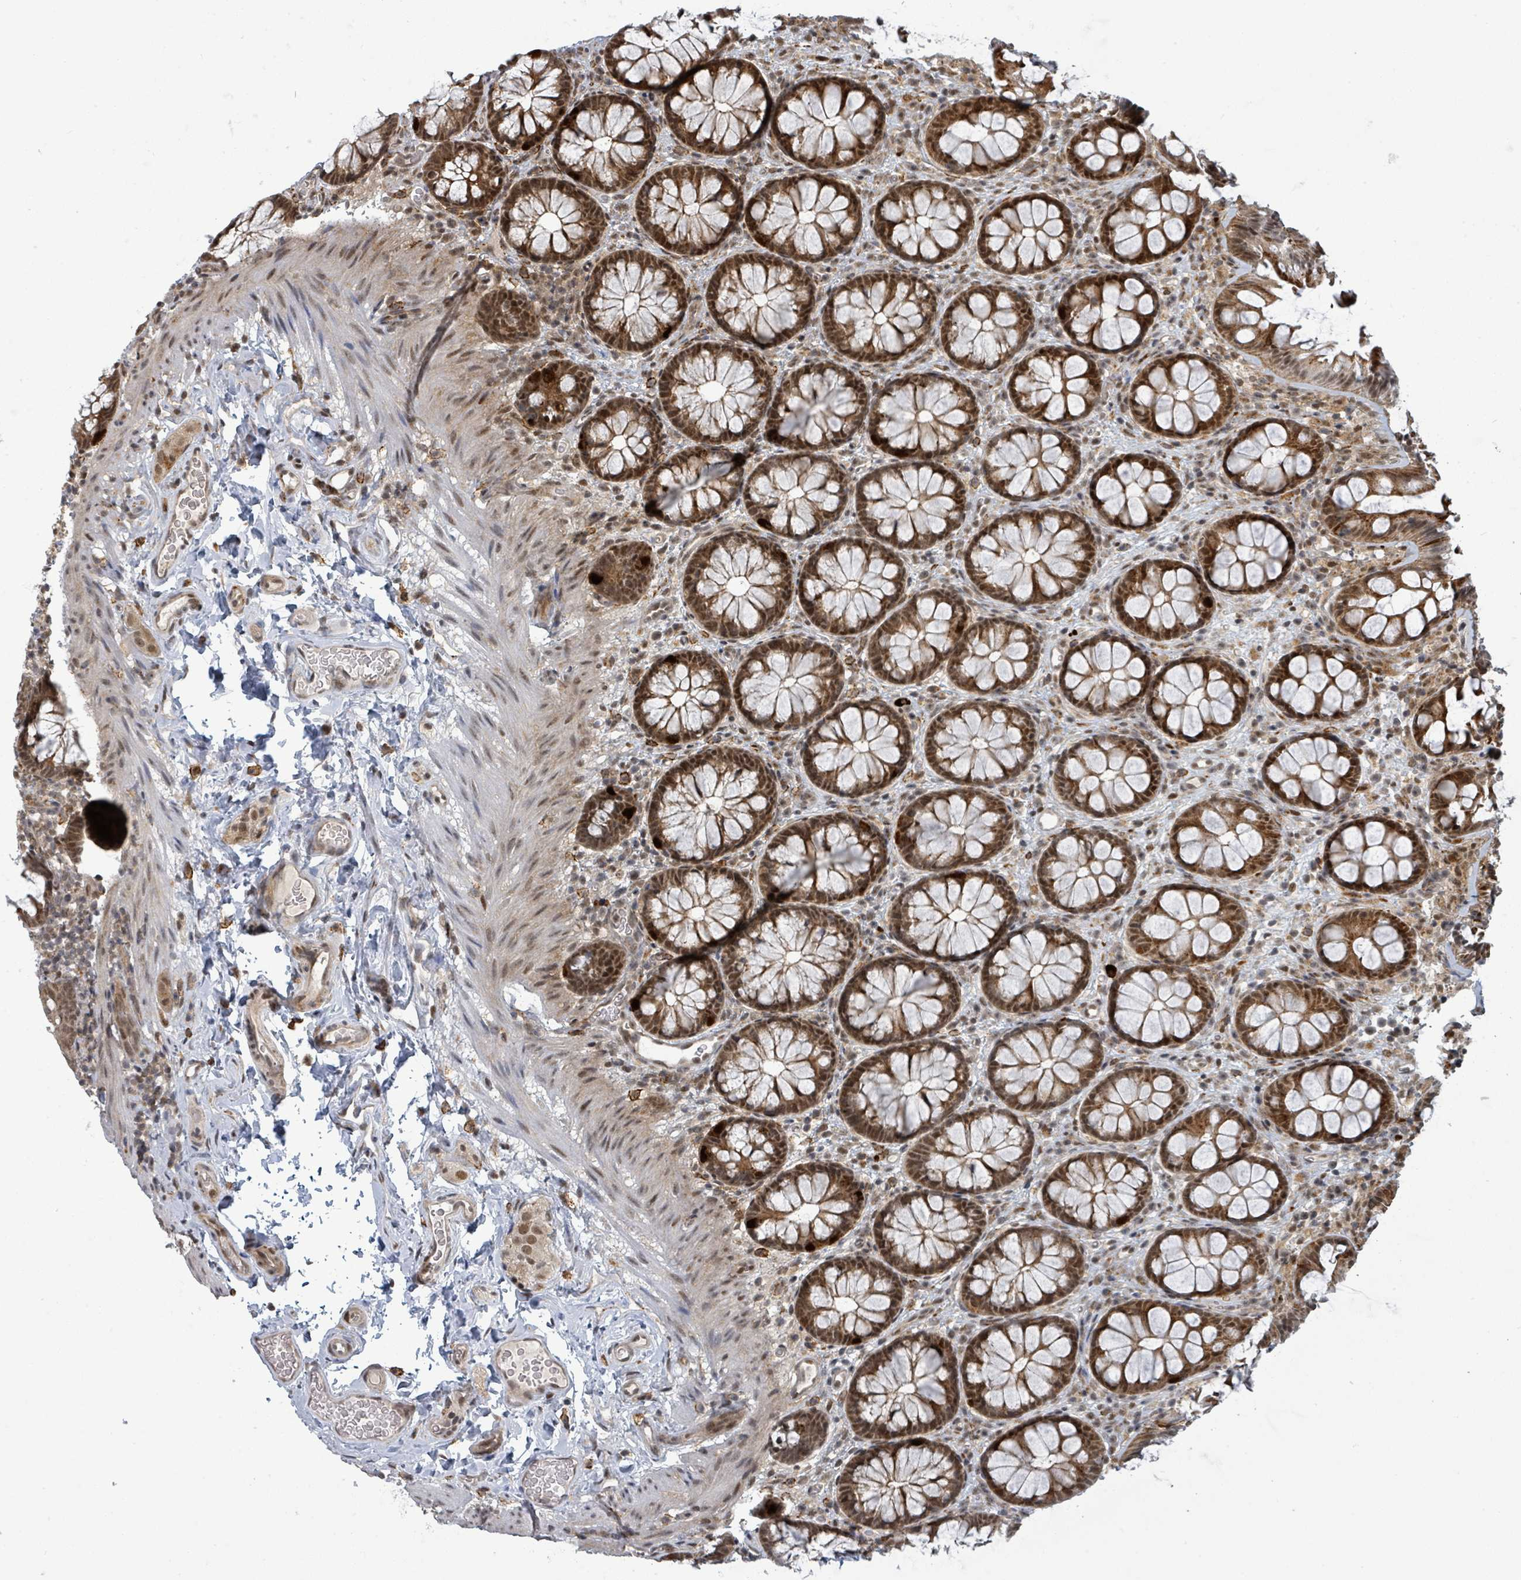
{"staining": {"intensity": "weak", "quantity": ">75%", "location": "cytoplasmic/membranous"}, "tissue": "colon", "cell_type": "Endothelial cells", "image_type": "normal", "snomed": [{"axis": "morphology", "description": "Normal tissue, NOS"}, {"axis": "topography", "description": "Colon"}], "caption": "High-power microscopy captured an IHC image of unremarkable colon, revealing weak cytoplasmic/membranous positivity in approximately >75% of endothelial cells. The protein of interest is shown in brown color, while the nuclei are stained blue.", "gene": "GTF3C1", "patient": {"sex": "male", "age": 46}}